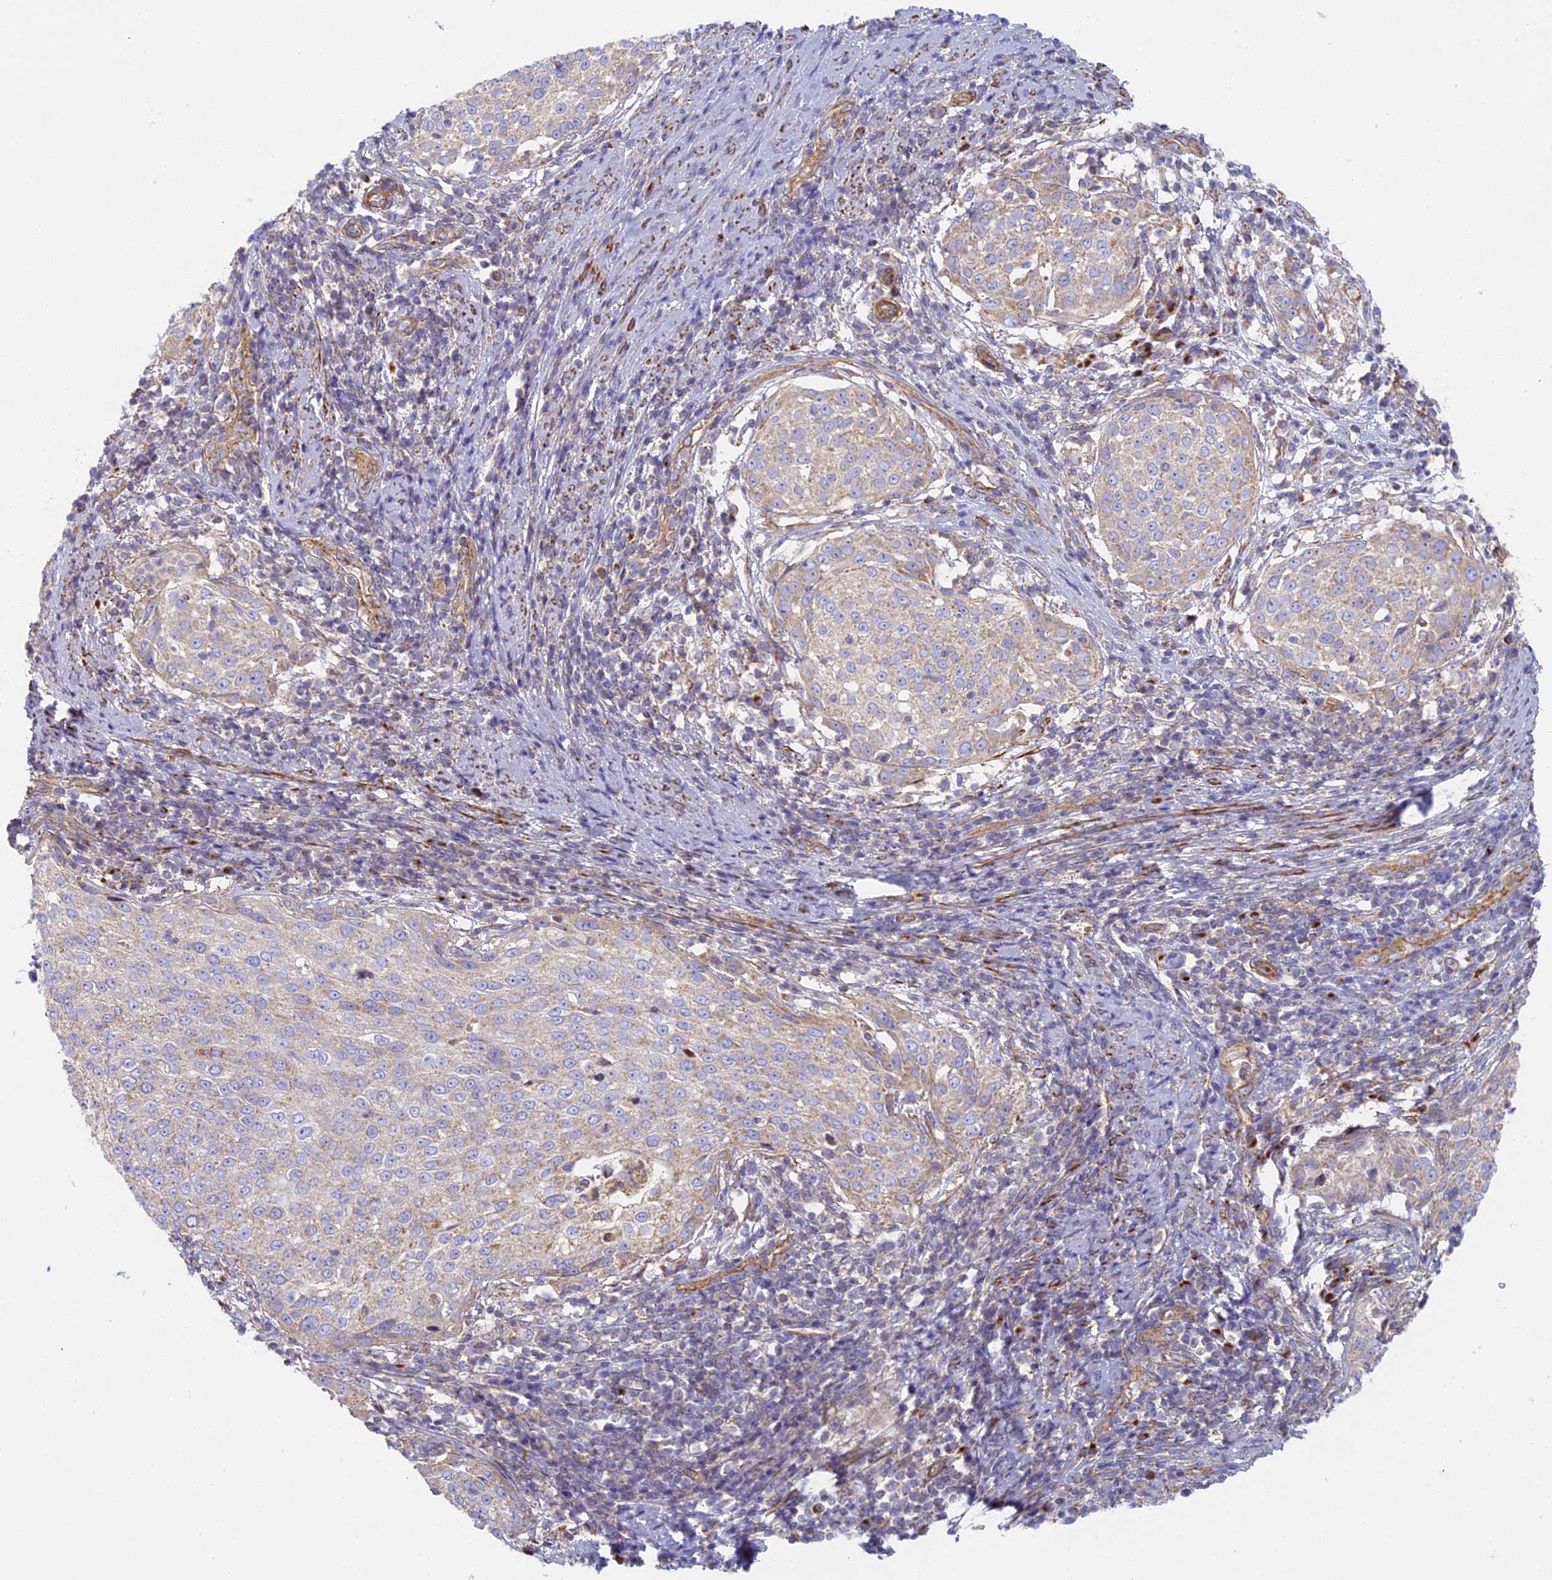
{"staining": {"intensity": "weak", "quantity": "<25%", "location": "cytoplasmic/membranous"}, "tissue": "cervical cancer", "cell_type": "Tumor cells", "image_type": "cancer", "snomed": [{"axis": "morphology", "description": "Squamous cell carcinoma, NOS"}, {"axis": "topography", "description": "Cervix"}], "caption": "DAB immunohistochemical staining of human squamous cell carcinoma (cervical) reveals no significant positivity in tumor cells. (DAB immunohistochemistry (IHC) with hematoxylin counter stain).", "gene": "DDA1", "patient": {"sex": "female", "age": 57}}